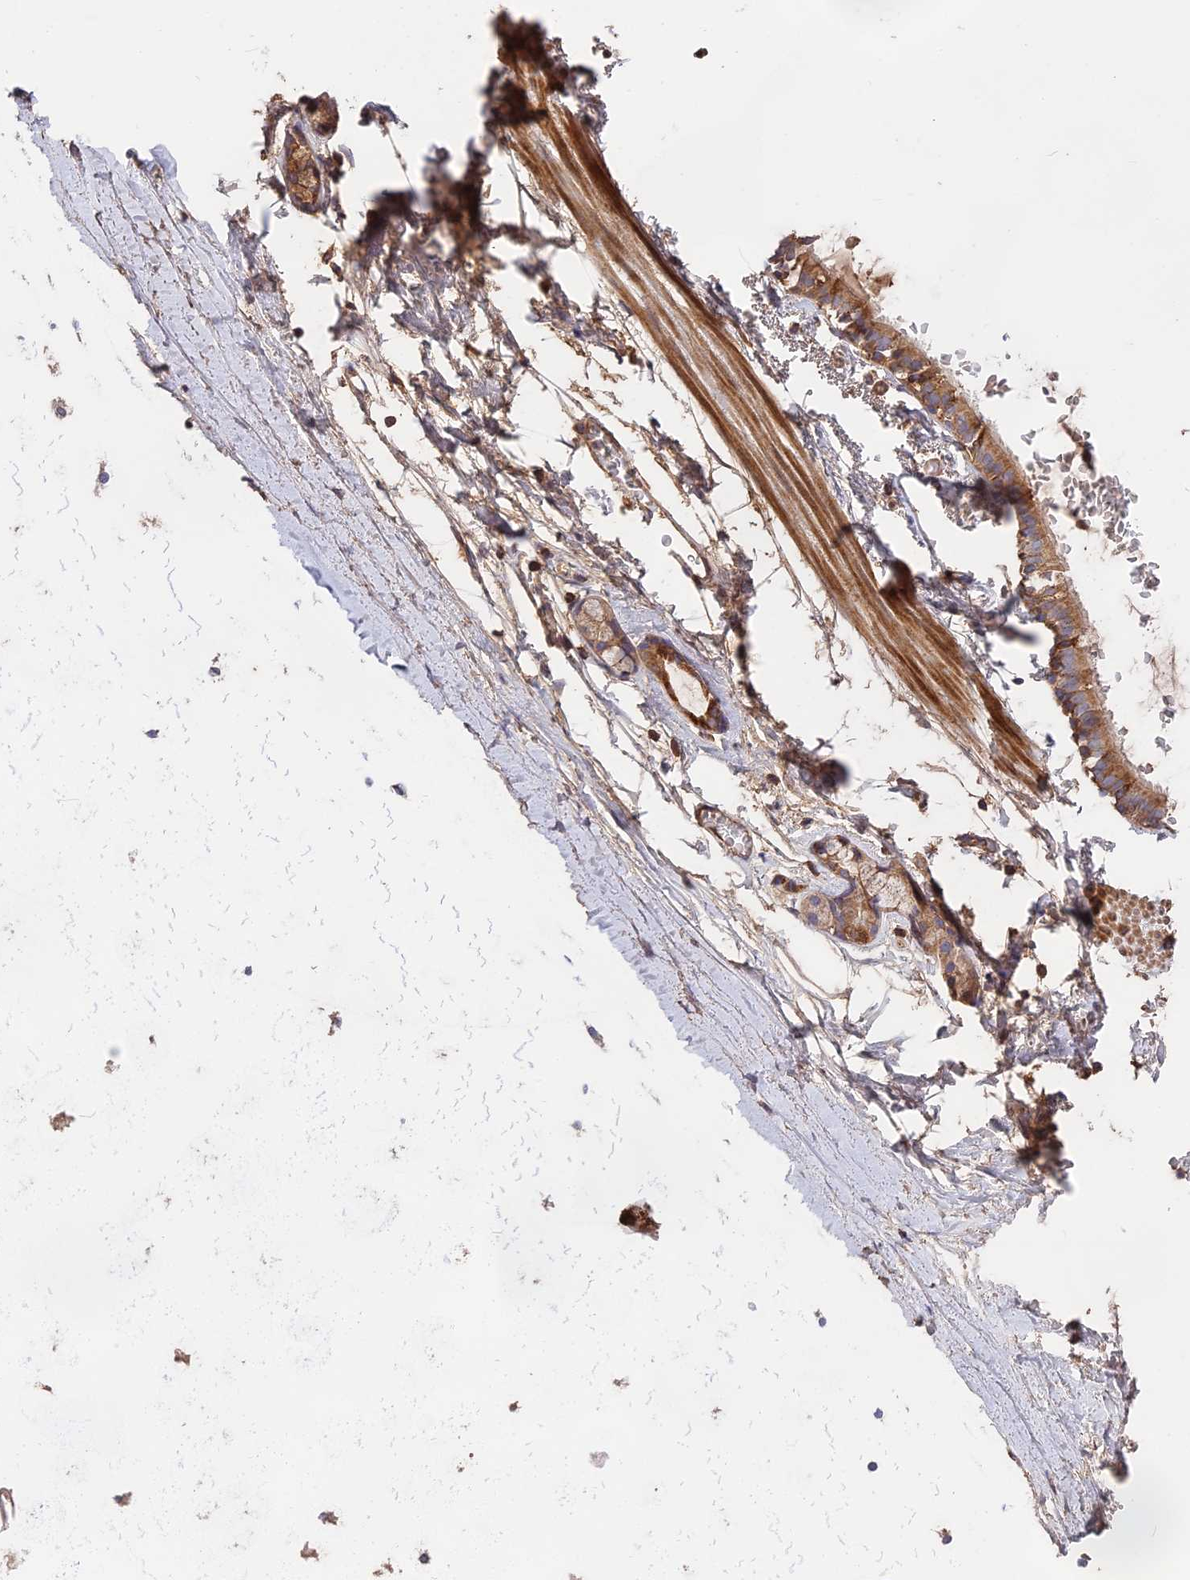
{"staining": {"intensity": "negative", "quantity": "none", "location": "none"}, "tissue": "adipose tissue", "cell_type": "Adipocytes", "image_type": "normal", "snomed": [{"axis": "morphology", "description": "Normal tissue, NOS"}, {"axis": "topography", "description": "Lymph node"}, {"axis": "topography", "description": "Bronchus"}], "caption": "This is a micrograph of immunohistochemistry staining of benign adipose tissue, which shows no staining in adipocytes. (Stains: DAB (3,3'-diaminobenzidine) immunohistochemistry with hematoxylin counter stain, Microscopy: brightfield microscopy at high magnification).", "gene": "NUDT8", "patient": {"sex": "male", "age": 63}}